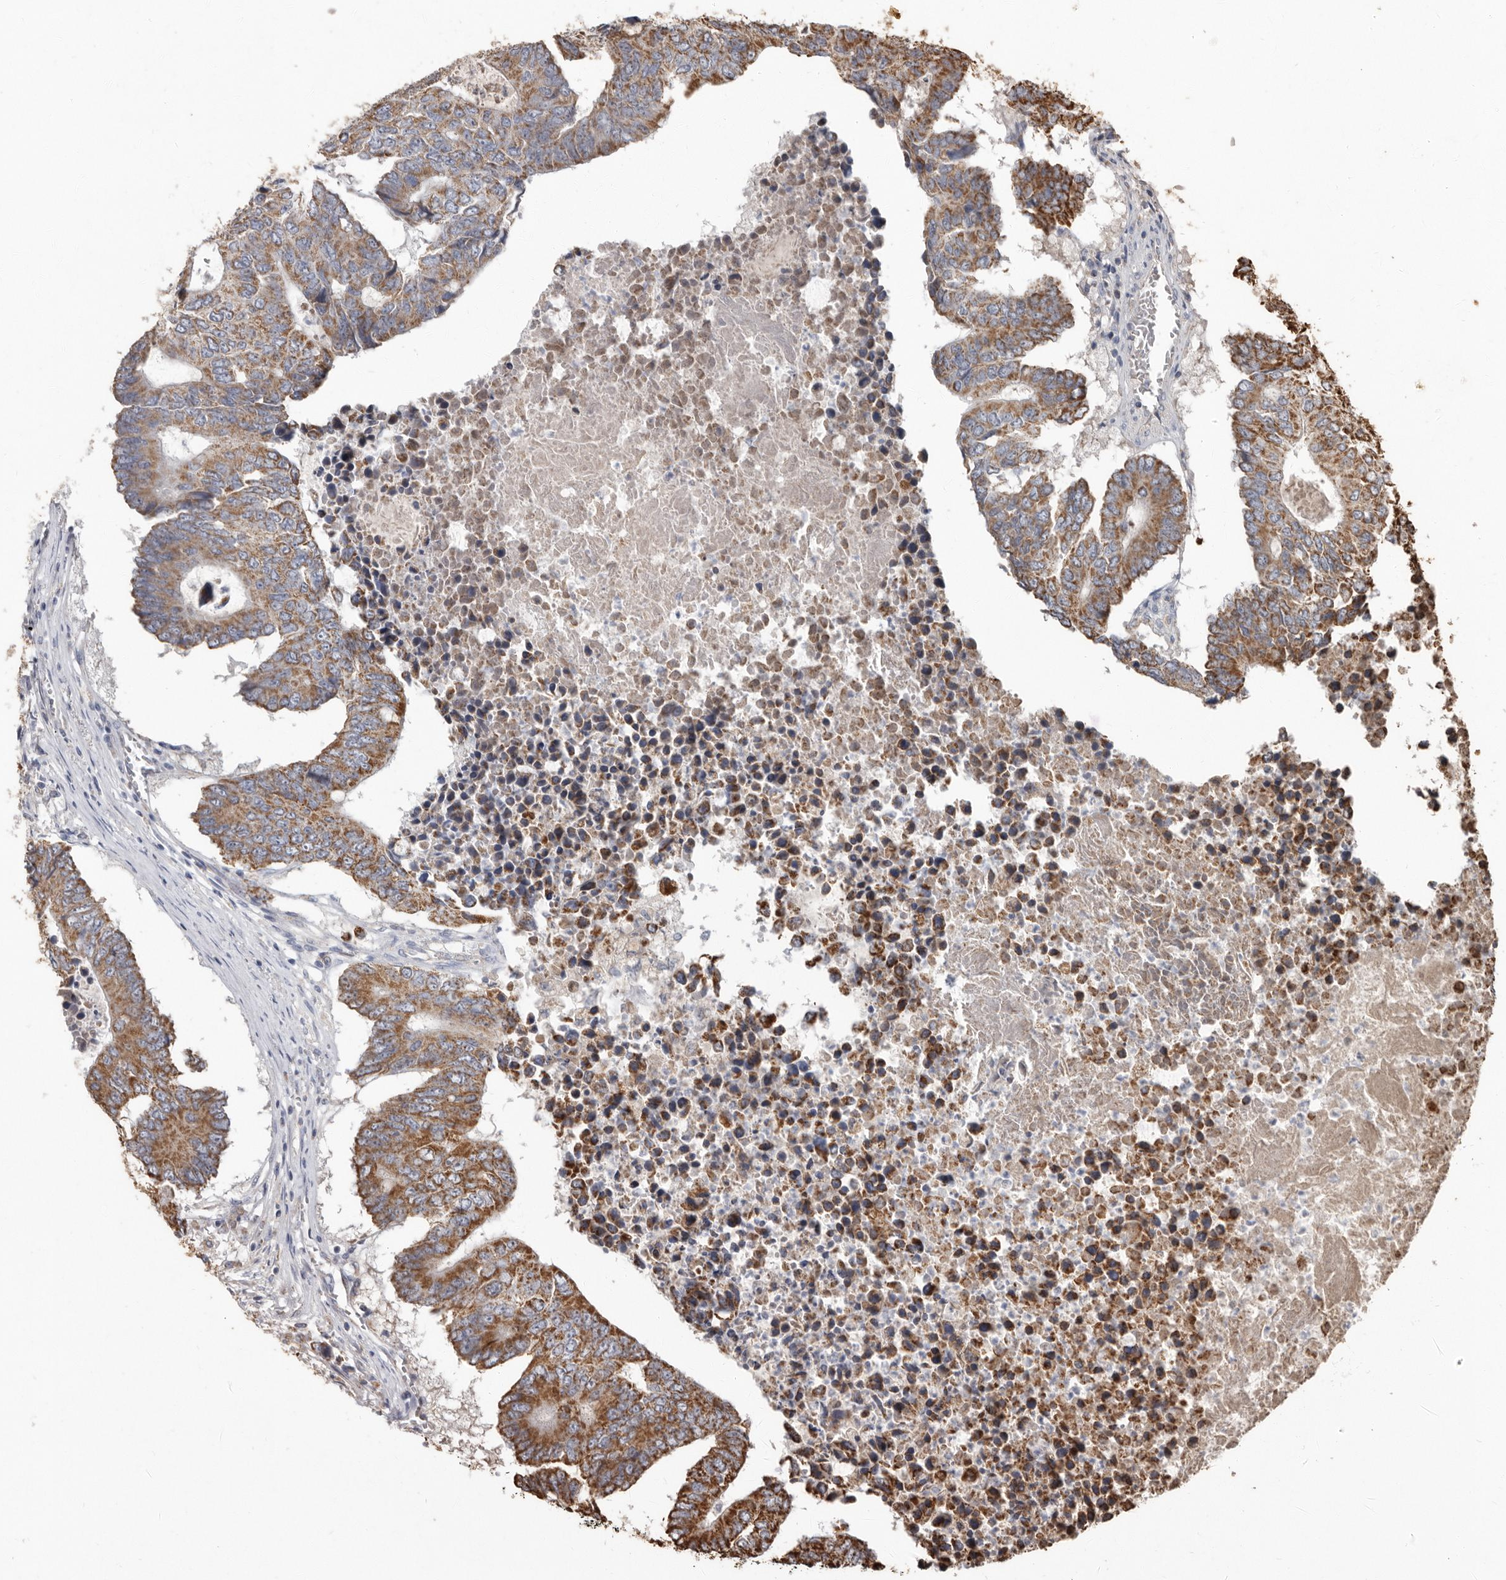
{"staining": {"intensity": "moderate", "quantity": ">75%", "location": "cytoplasmic/membranous"}, "tissue": "colorectal cancer", "cell_type": "Tumor cells", "image_type": "cancer", "snomed": [{"axis": "morphology", "description": "Adenocarcinoma, NOS"}, {"axis": "topography", "description": "Colon"}], "caption": "Human colorectal cancer stained with a brown dye reveals moderate cytoplasmic/membranous positive staining in approximately >75% of tumor cells.", "gene": "KIF26B", "patient": {"sex": "male", "age": 87}}